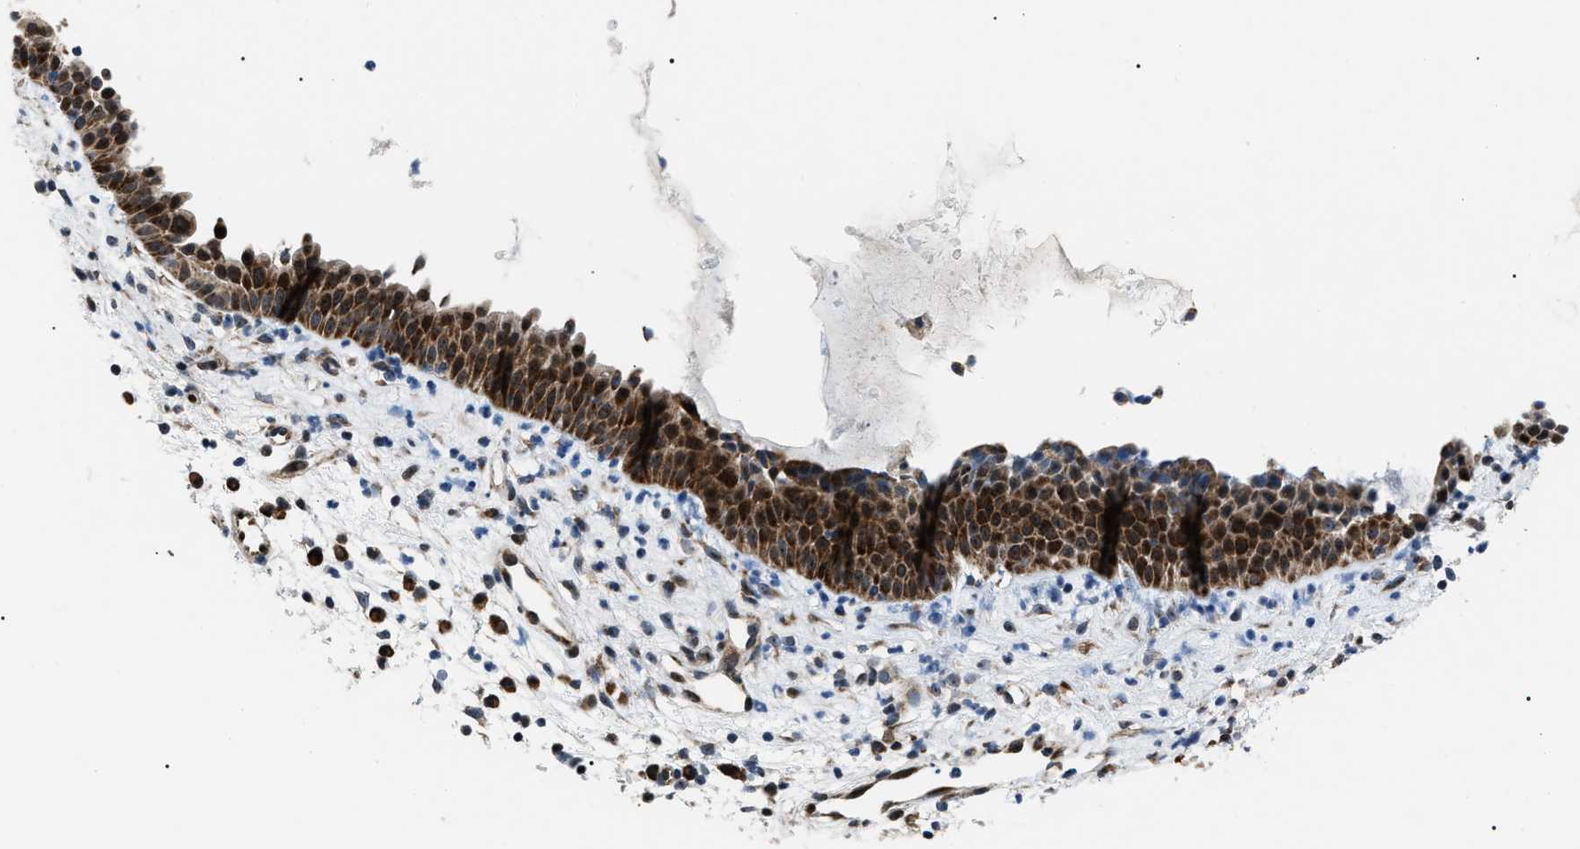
{"staining": {"intensity": "strong", "quantity": ">75%", "location": "cytoplasmic/membranous"}, "tissue": "nasopharynx", "cell_type": "Respiratory epithelial cells", "image_type": "normal", "snomed": [{"axis": "morphology", "description": "Normal tissue, NOS"}, {"axis": "topography", "description": "Nasopharynx"}], "caption": "This image demonstrates immunohistochemistry staining of normal nasopharynx, with high strong cytoplasmic/membranous staining in about >75% of respiratory epithelial cells.", "gene": "AGO2", "patient": {"sex": "male", "age": 21}}